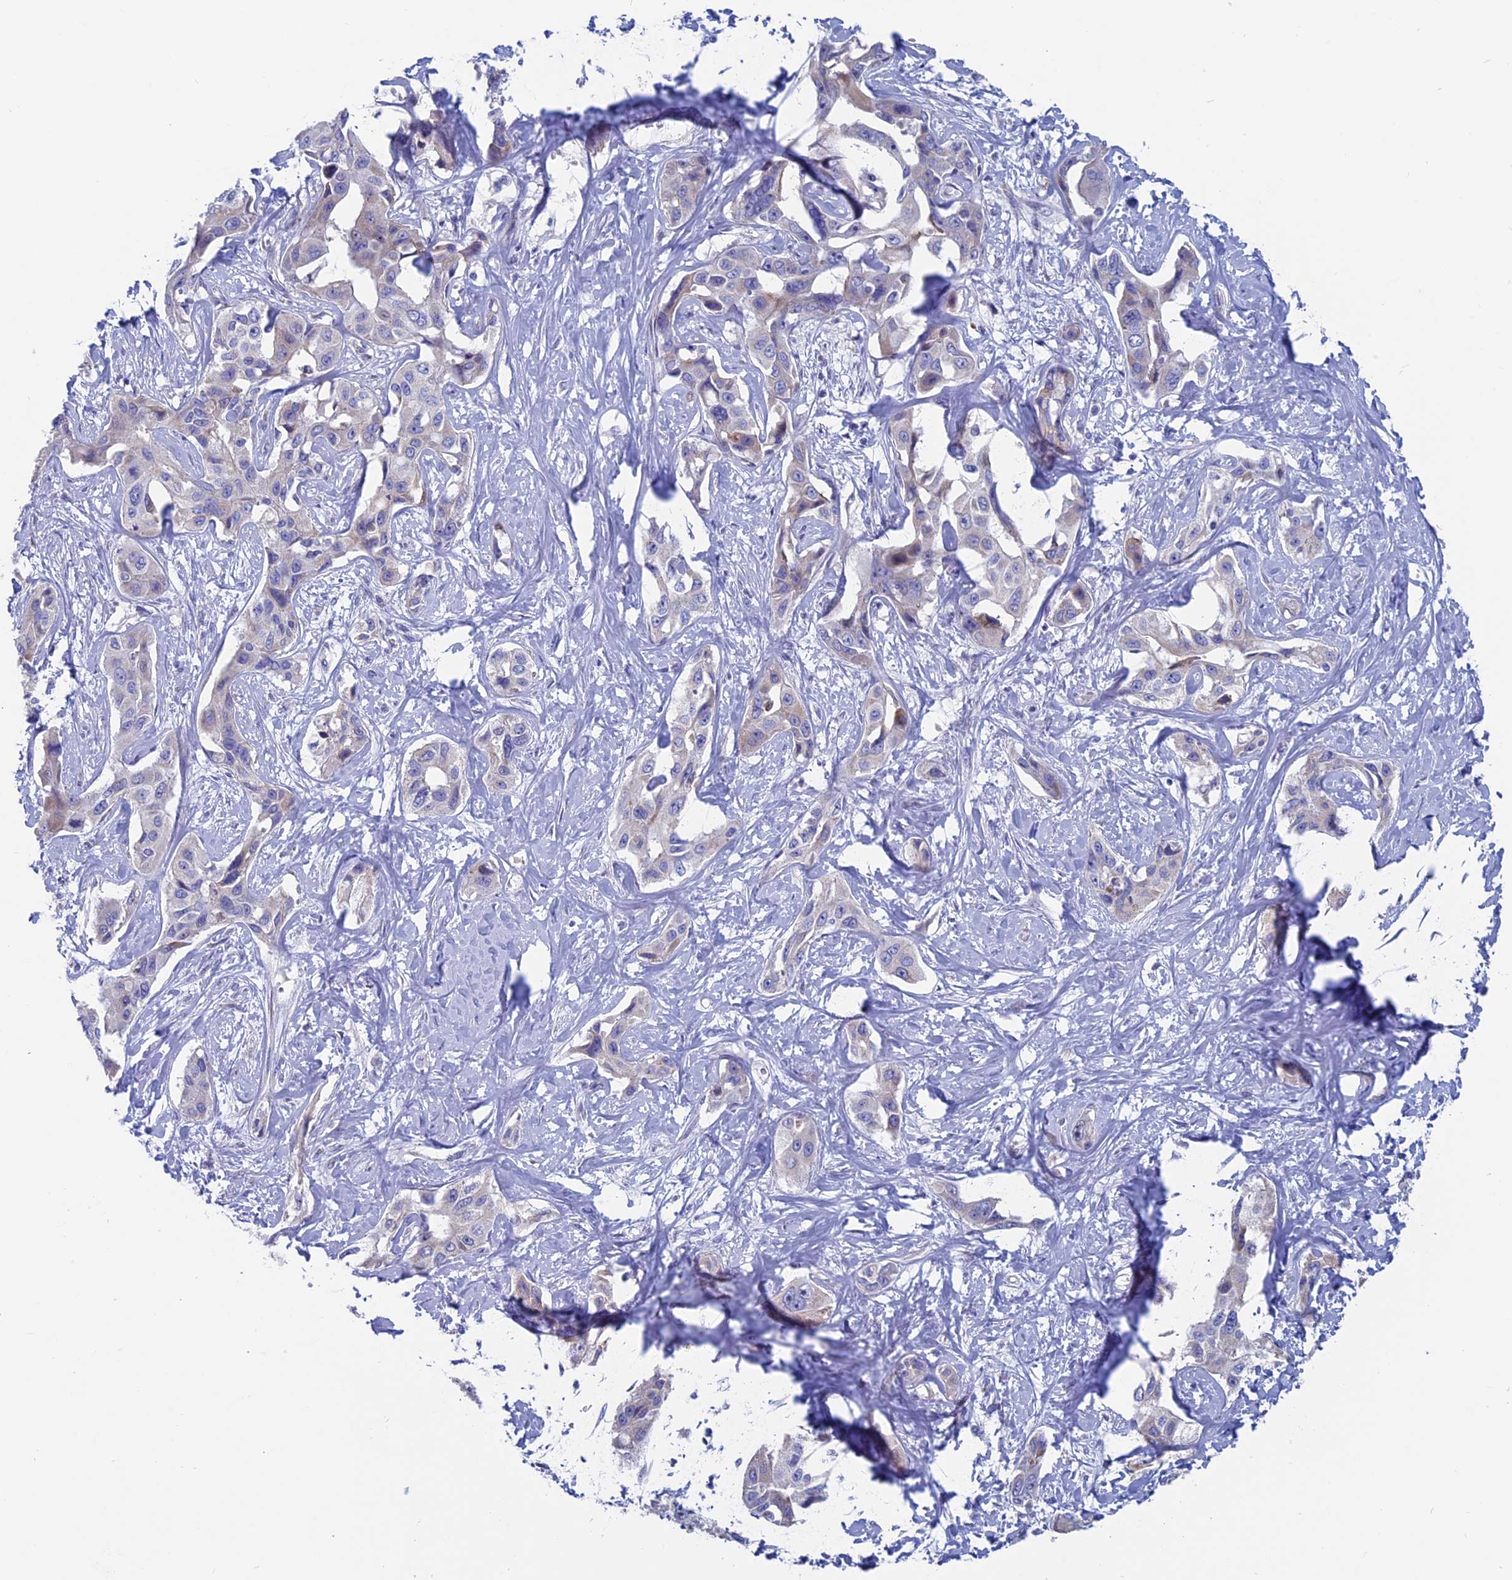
{"staining": {"intensity": "negative", "quantity": "none", "location": "none"}, "tissue": "liver cancer", "cell_type": "Tumor cells", "image_type": "cancer", "snomed": [{"axis": "morphology", "description": "Cholangiocarcinoma"}, {"axis": "topography", "description": "Liver"}], "caption": "This is an immunohistochemistry (IHC) micrograph of liver cancer. There is no expression in tumor cells.", "gene": "NIBAN3", "patient": {"sex": "male", "age": 59}}